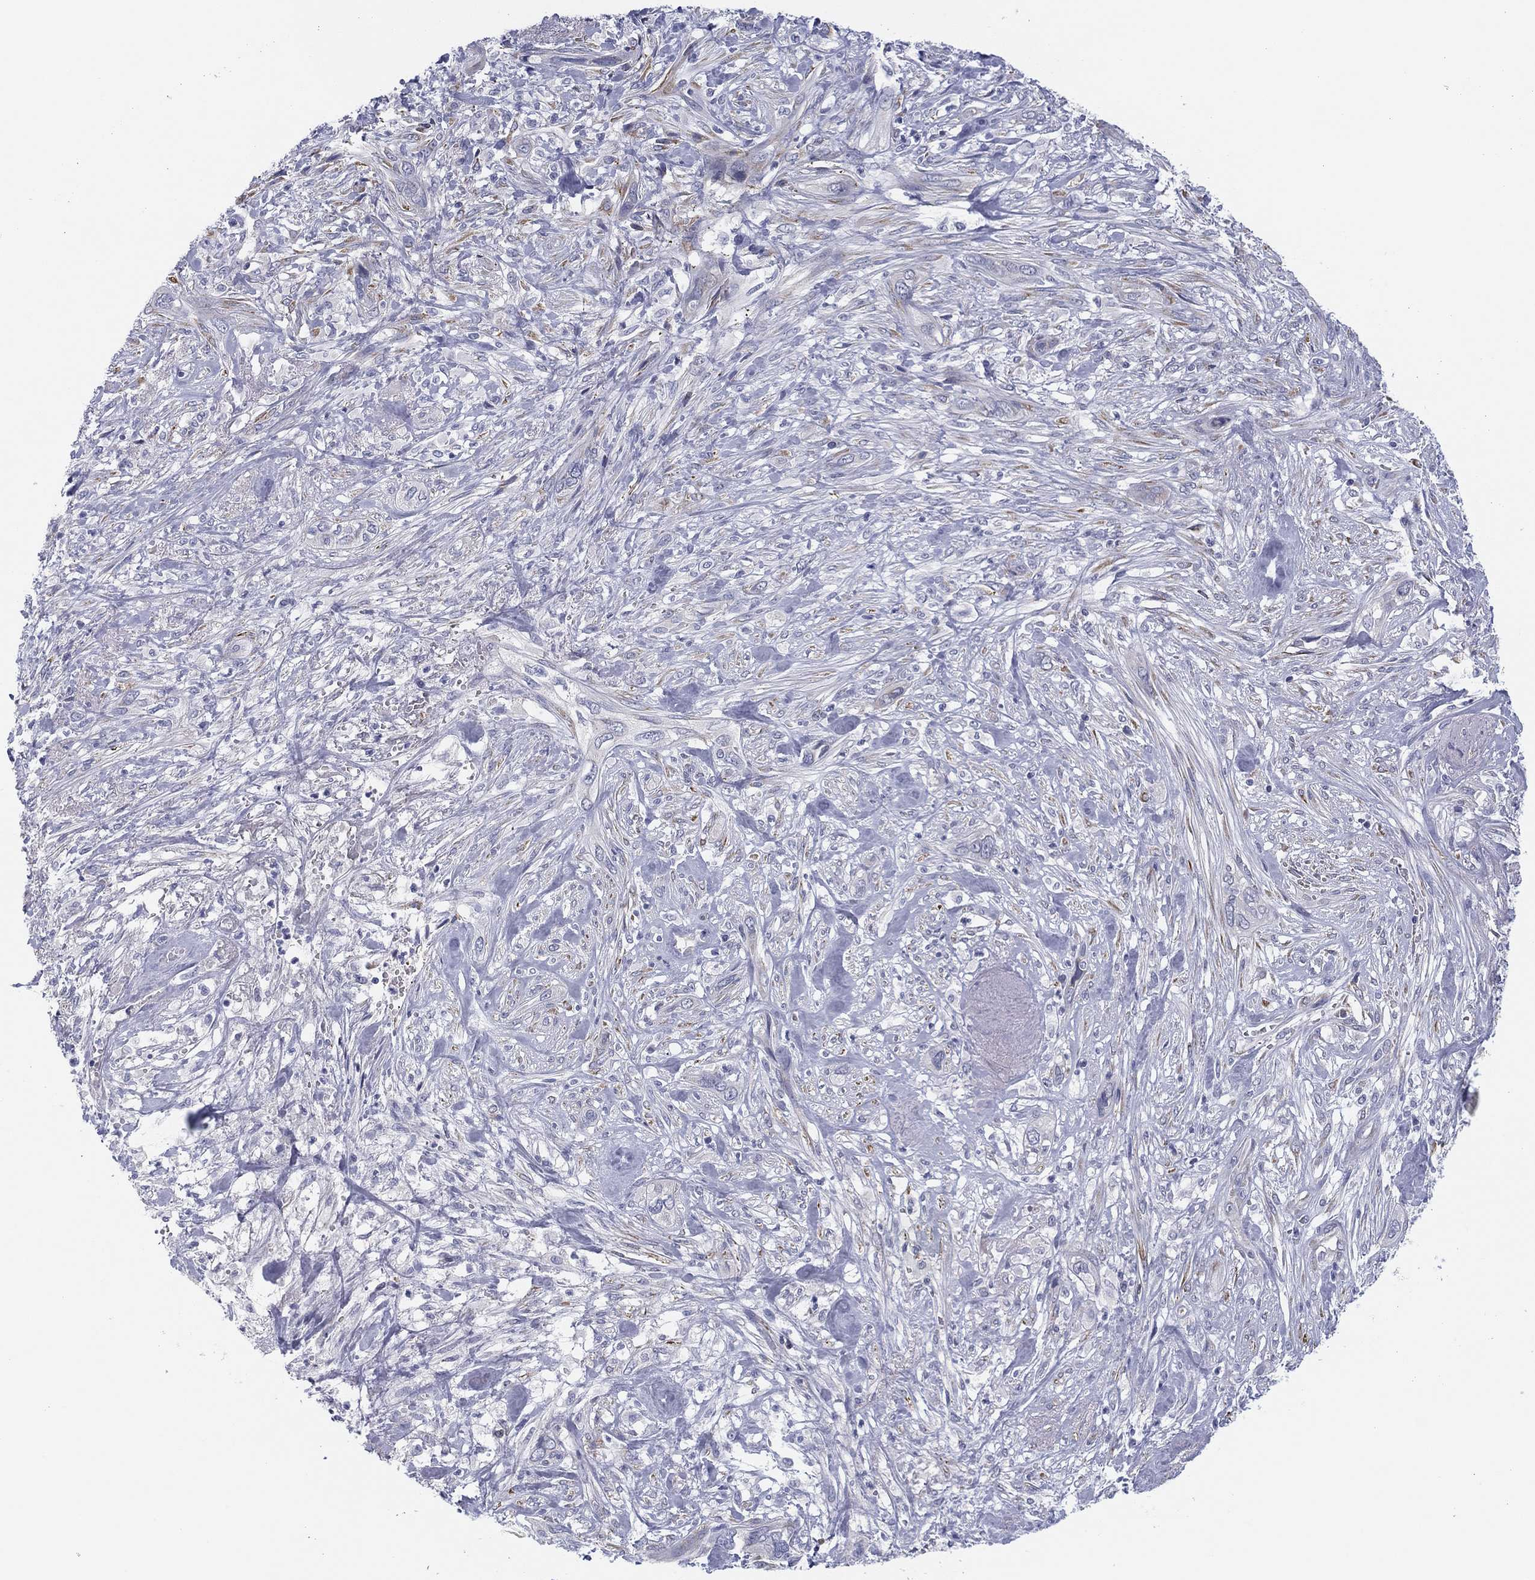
{"staining": {"intensity": "negative", "quantity": "none", "location": "none"}, "tissue": "cervical cancer", "cell_type": "Tumor cells", "image_type": "cancer", "snomed": [{"axis": "morphology", "description": "Squamous cell carcinoma, NOS"}, {"axis": "topography", "description": "Cervix"}], "caption": "A high-resolution micrograph shows immunohistochemistry (IHC) staining of cervical cancer, which shows no significant expression in tumor cells.", "gene": "MLF1", "patient": {"sex": "female", "age": 57}}